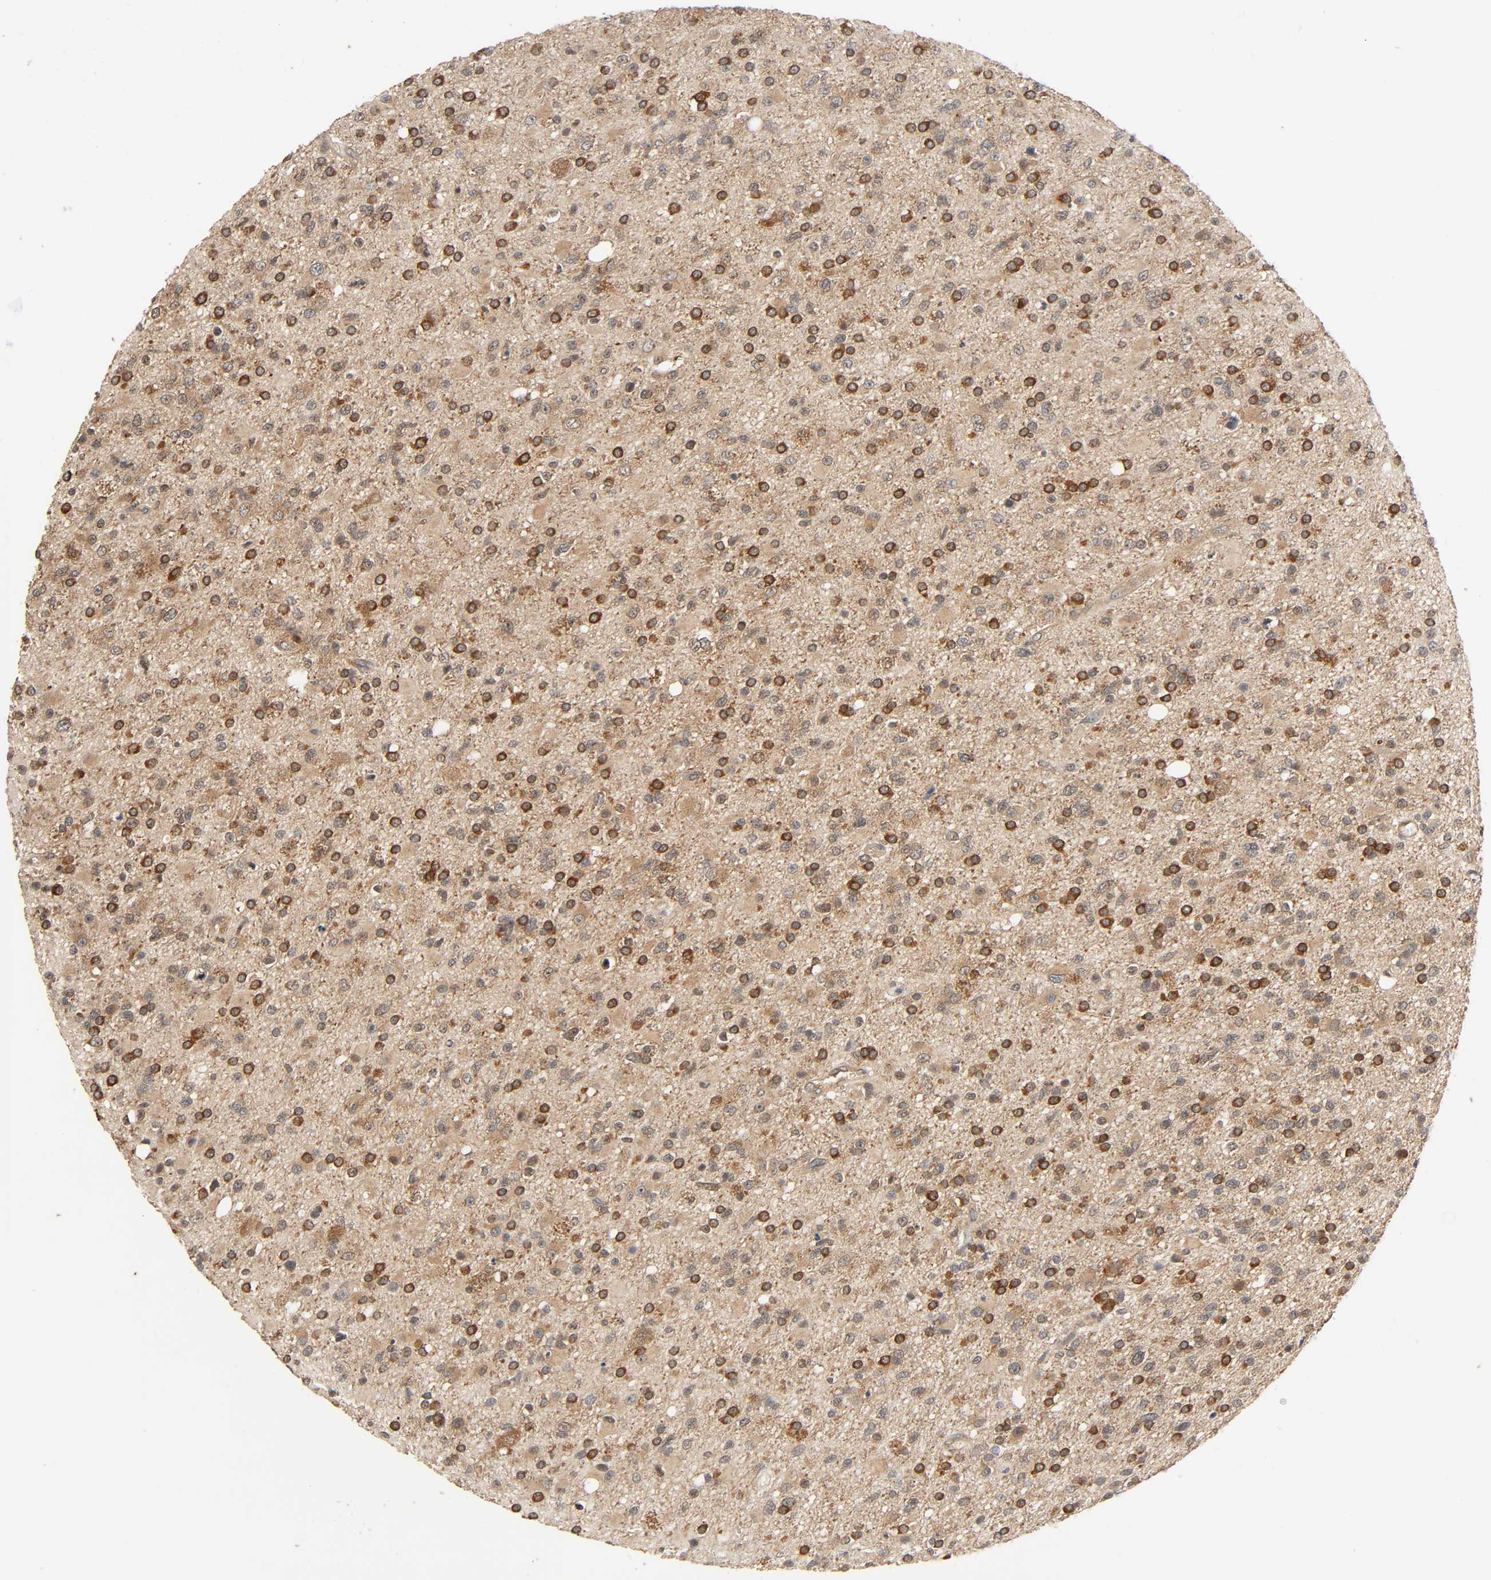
{"staining": {"intensity": "moderate", "quantity": ">75%", "location": "cytoplasmic/membranous"}, "tissue": "glioma", "cell_type": "Tumor cells", "image_type": "cancer", "snomed": [{"axis": "morphology", "description": "Glioma, malignant, High grade"}, {"axis": "topography", "description": "Brain"}], "caption": "A brown stain highlights moderate cytoplasmic/membranous expression of a protein in human malignant glioma (high-grade) tumor cells.", "gene": "PPP2R1B", "patient": {"sex": "male", "age": 33}}